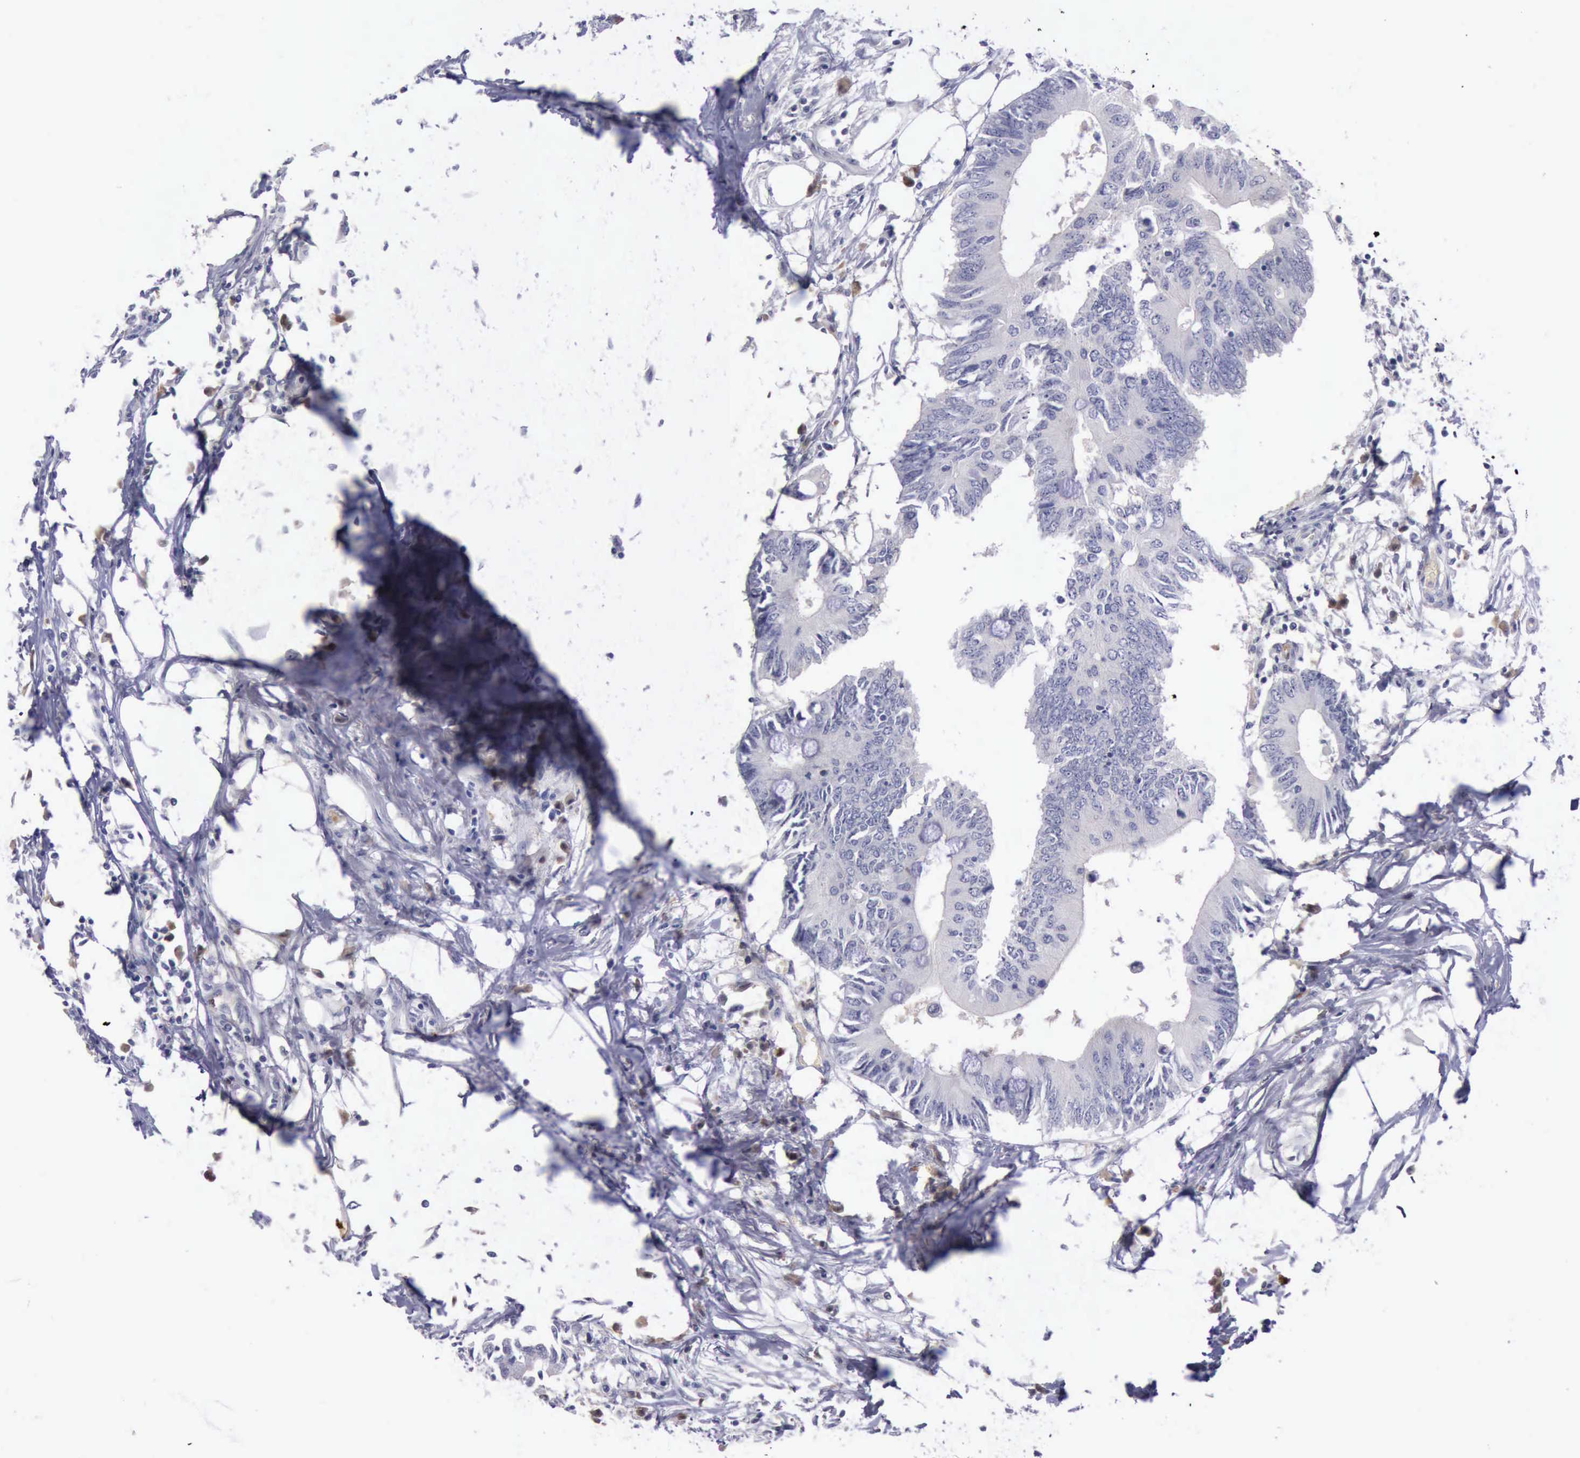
{"staining": {"intensity": "negative", "quantity": "none", "location": "none"}, "tissue": "colorectal cancer", "cell_type": "Tumor cells", "image_type": "cancer", "snomed": [{"axis": "morphology", "description": "Adenocarcinoma, NOS"}, {"axis": "topography", "description": "Colon"}], "caption": "Immunohistochemical staining of colorectal adenocarcinoma exhibits no significant expression in tumor cells.", "gene": "CEP128", "patient": {"sex": "male", "age": 71}}